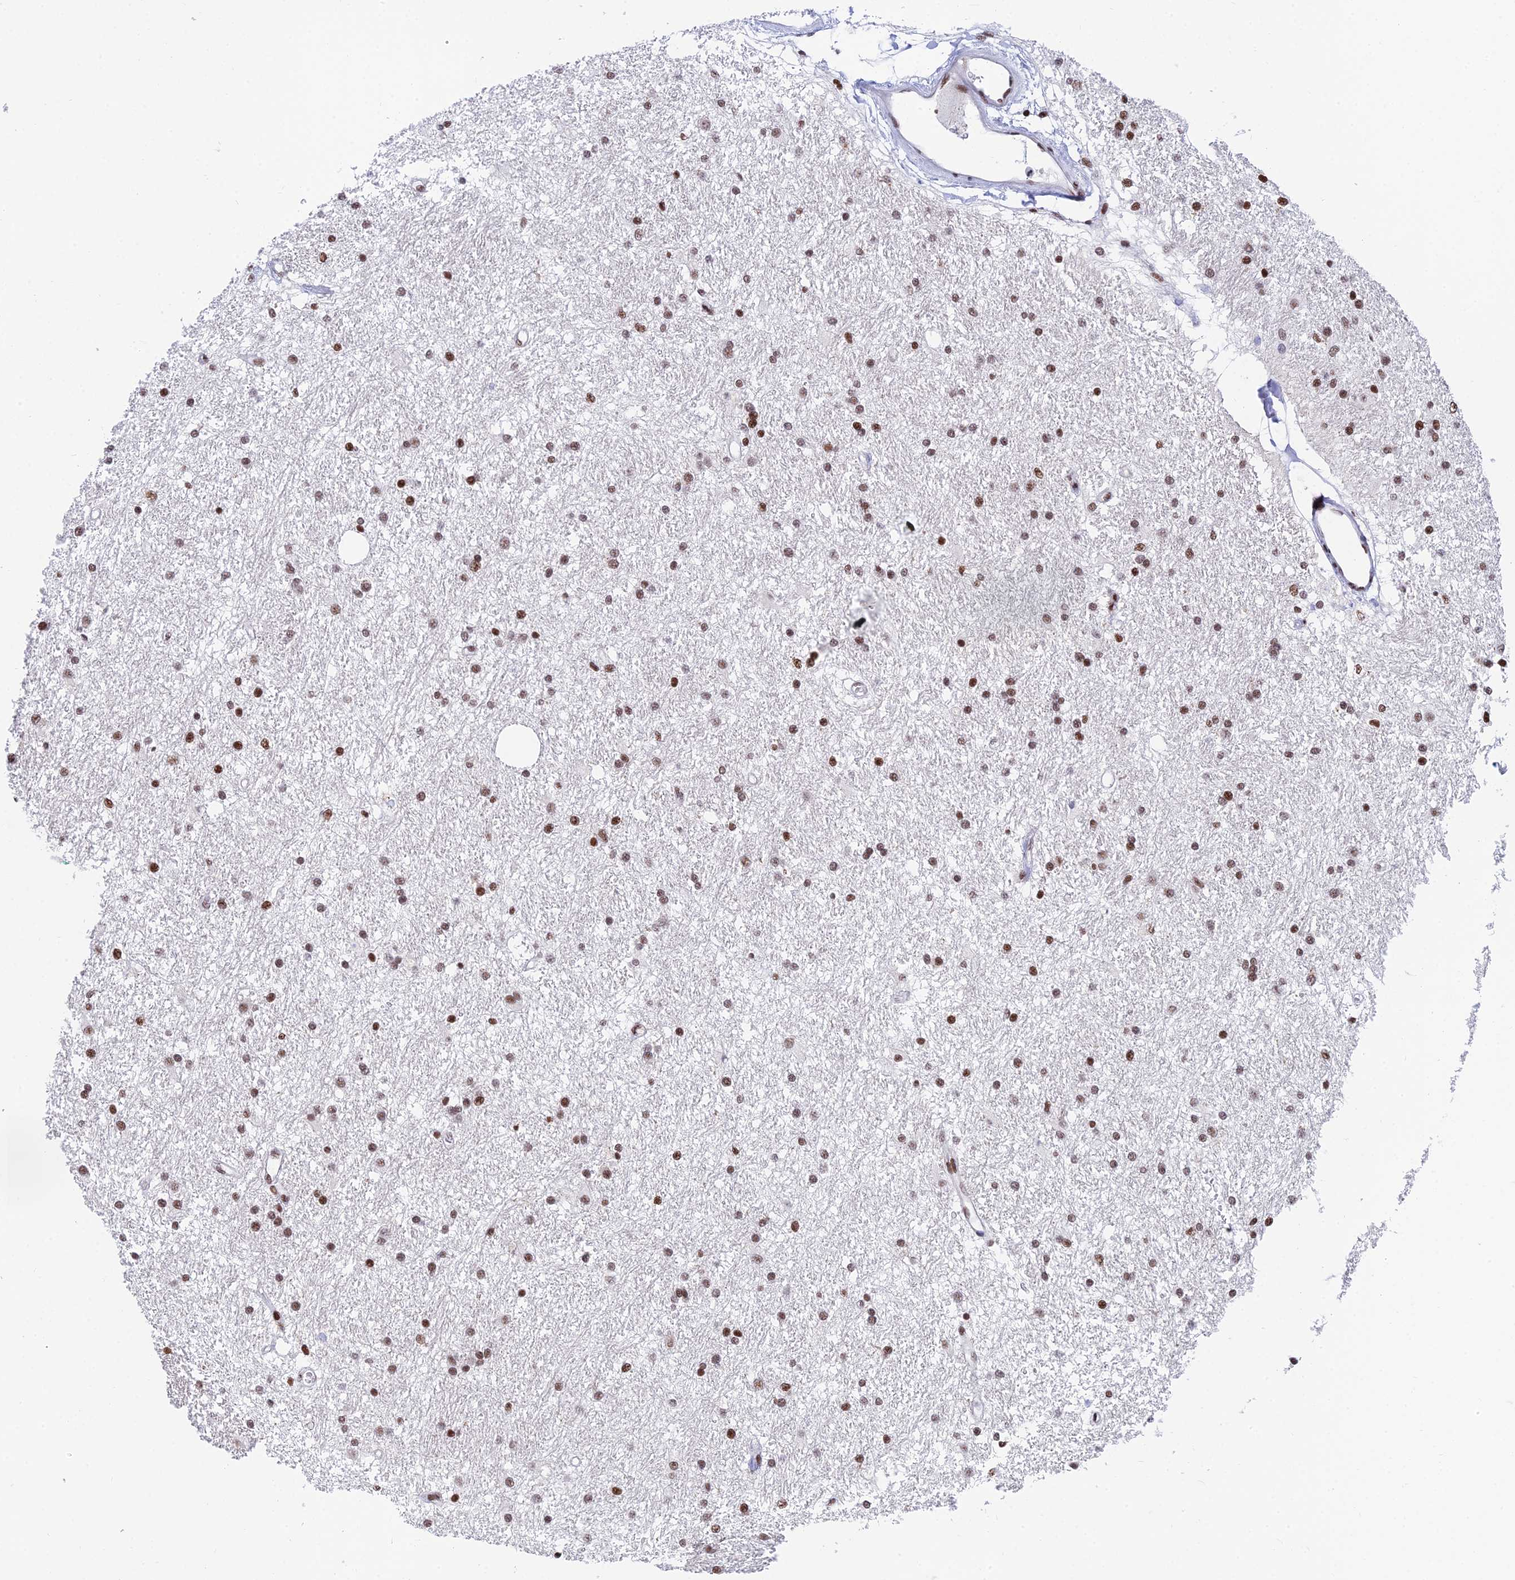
{"staining": {"intensity": "moderate", "quantity": ">75%", "location": "nuclear"}, "tissue": "glioma", "cell_type": "Tumor cells", "image_type": "cancer", "snomed": [{"axis": "morphology", "description": "Glioma, malignant, High grade"}, {"axis": "topography", "description": "Brain"}], "caption": "Immunohistochemical staining of human glioma exhibits medium levels of moderate nuclear expression in about >75% of tumor cells.", "gene": "USP22", "patient": {"sex": "male", "age": 77}}